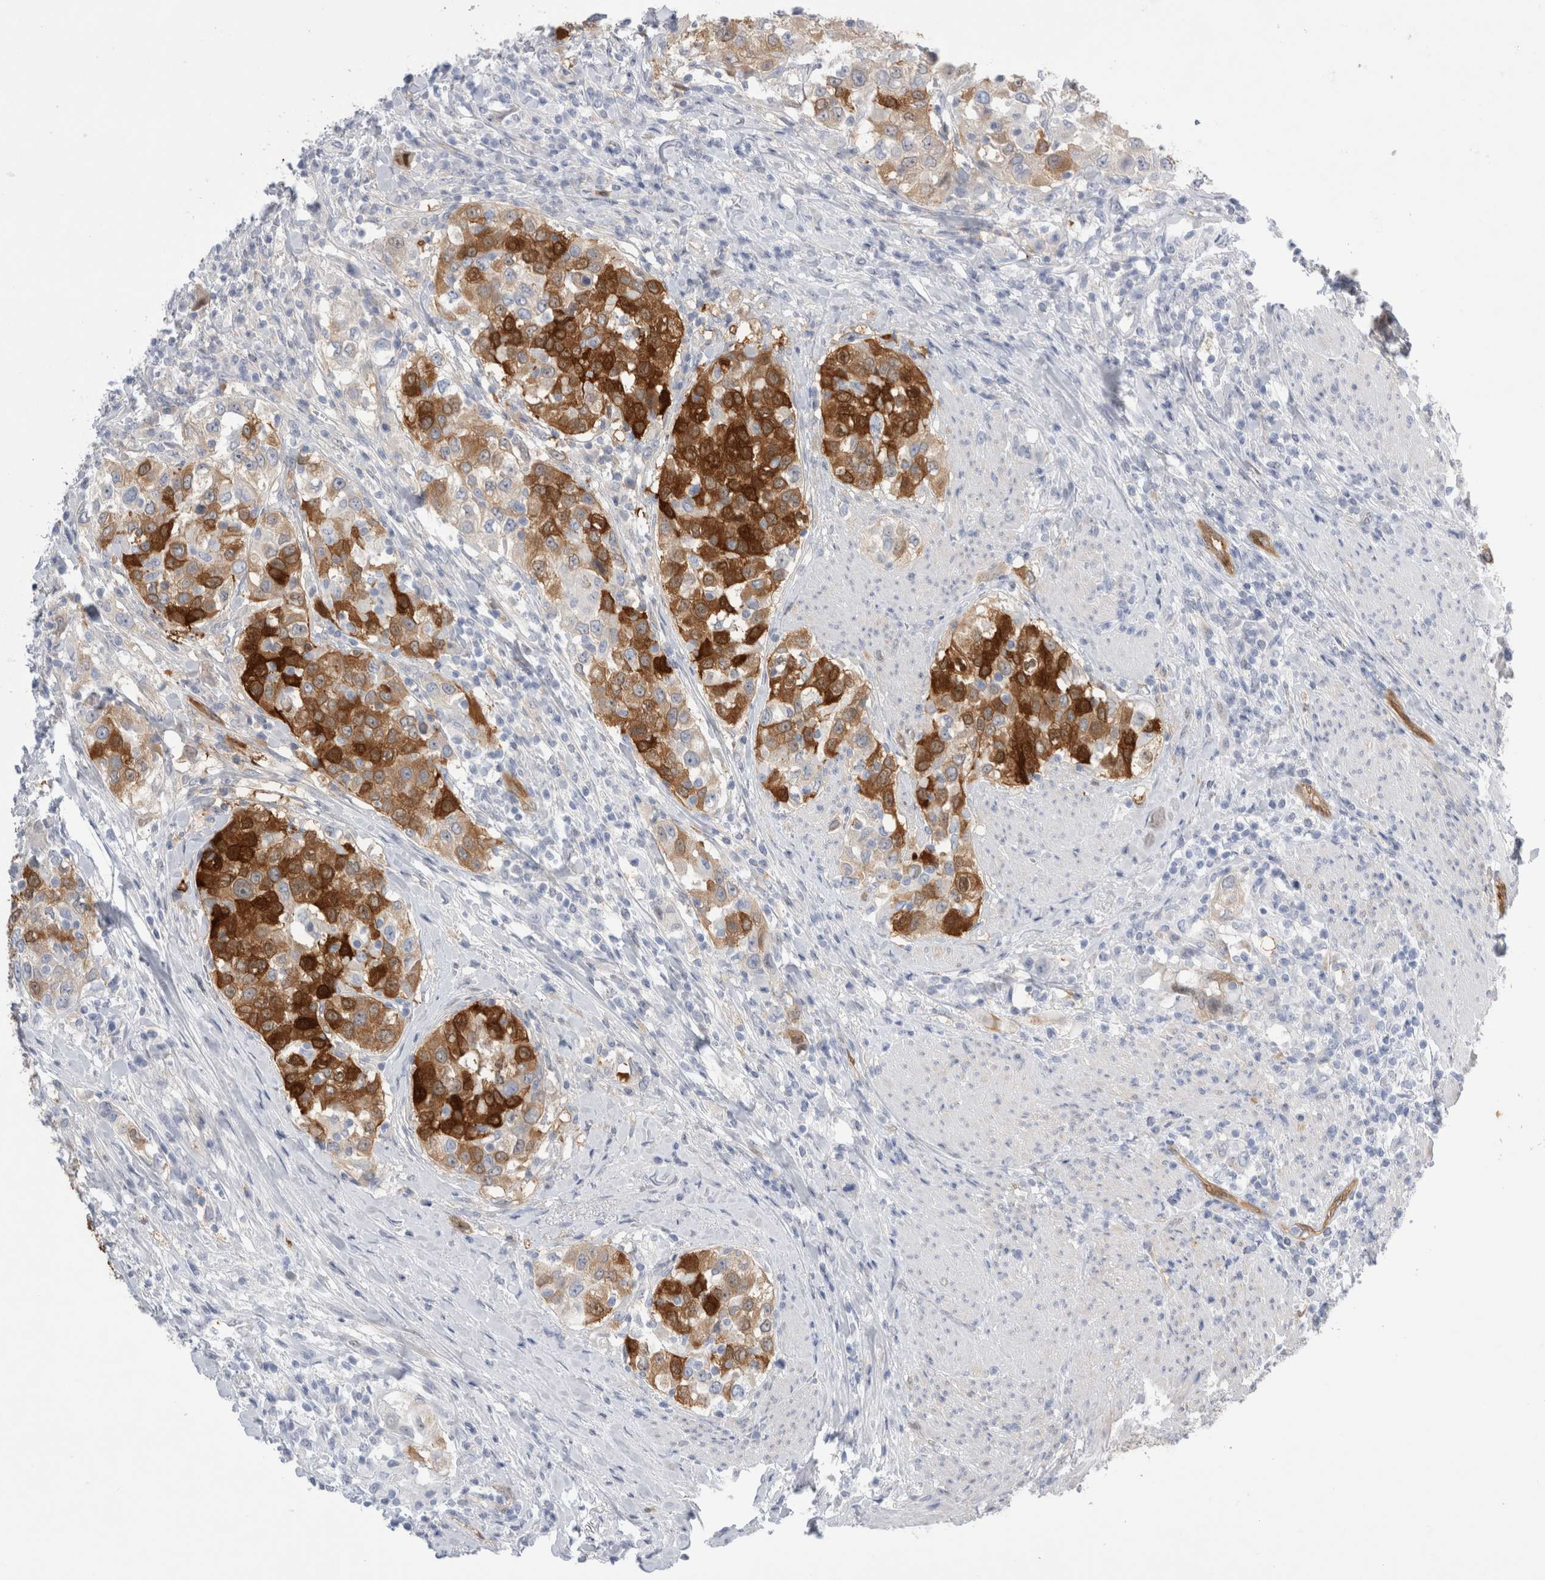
{"staining": {"intensity": "strong", "quantity": "25%-75%", "location": "cytoplasmic/membranous"}, "tissue": "urothelial cancer", "cell_type": "Tumor cells", "image_type": "cancer", "snomed": [{"axis": "morphology", "description": "Urothelial carcinoma, High grade"}, {"axis": "topography", "description": "Urinary bladder"}], "caption": "Immunohistochemical staining of high-grade urothelial carcinoma demonstrates high levels of strong cytoplasmic/membranous protein staining in about 25%-75% of tumor cells.", "gene": "NAPEPLD", "patient": {"sex": "female", "age": 80}}